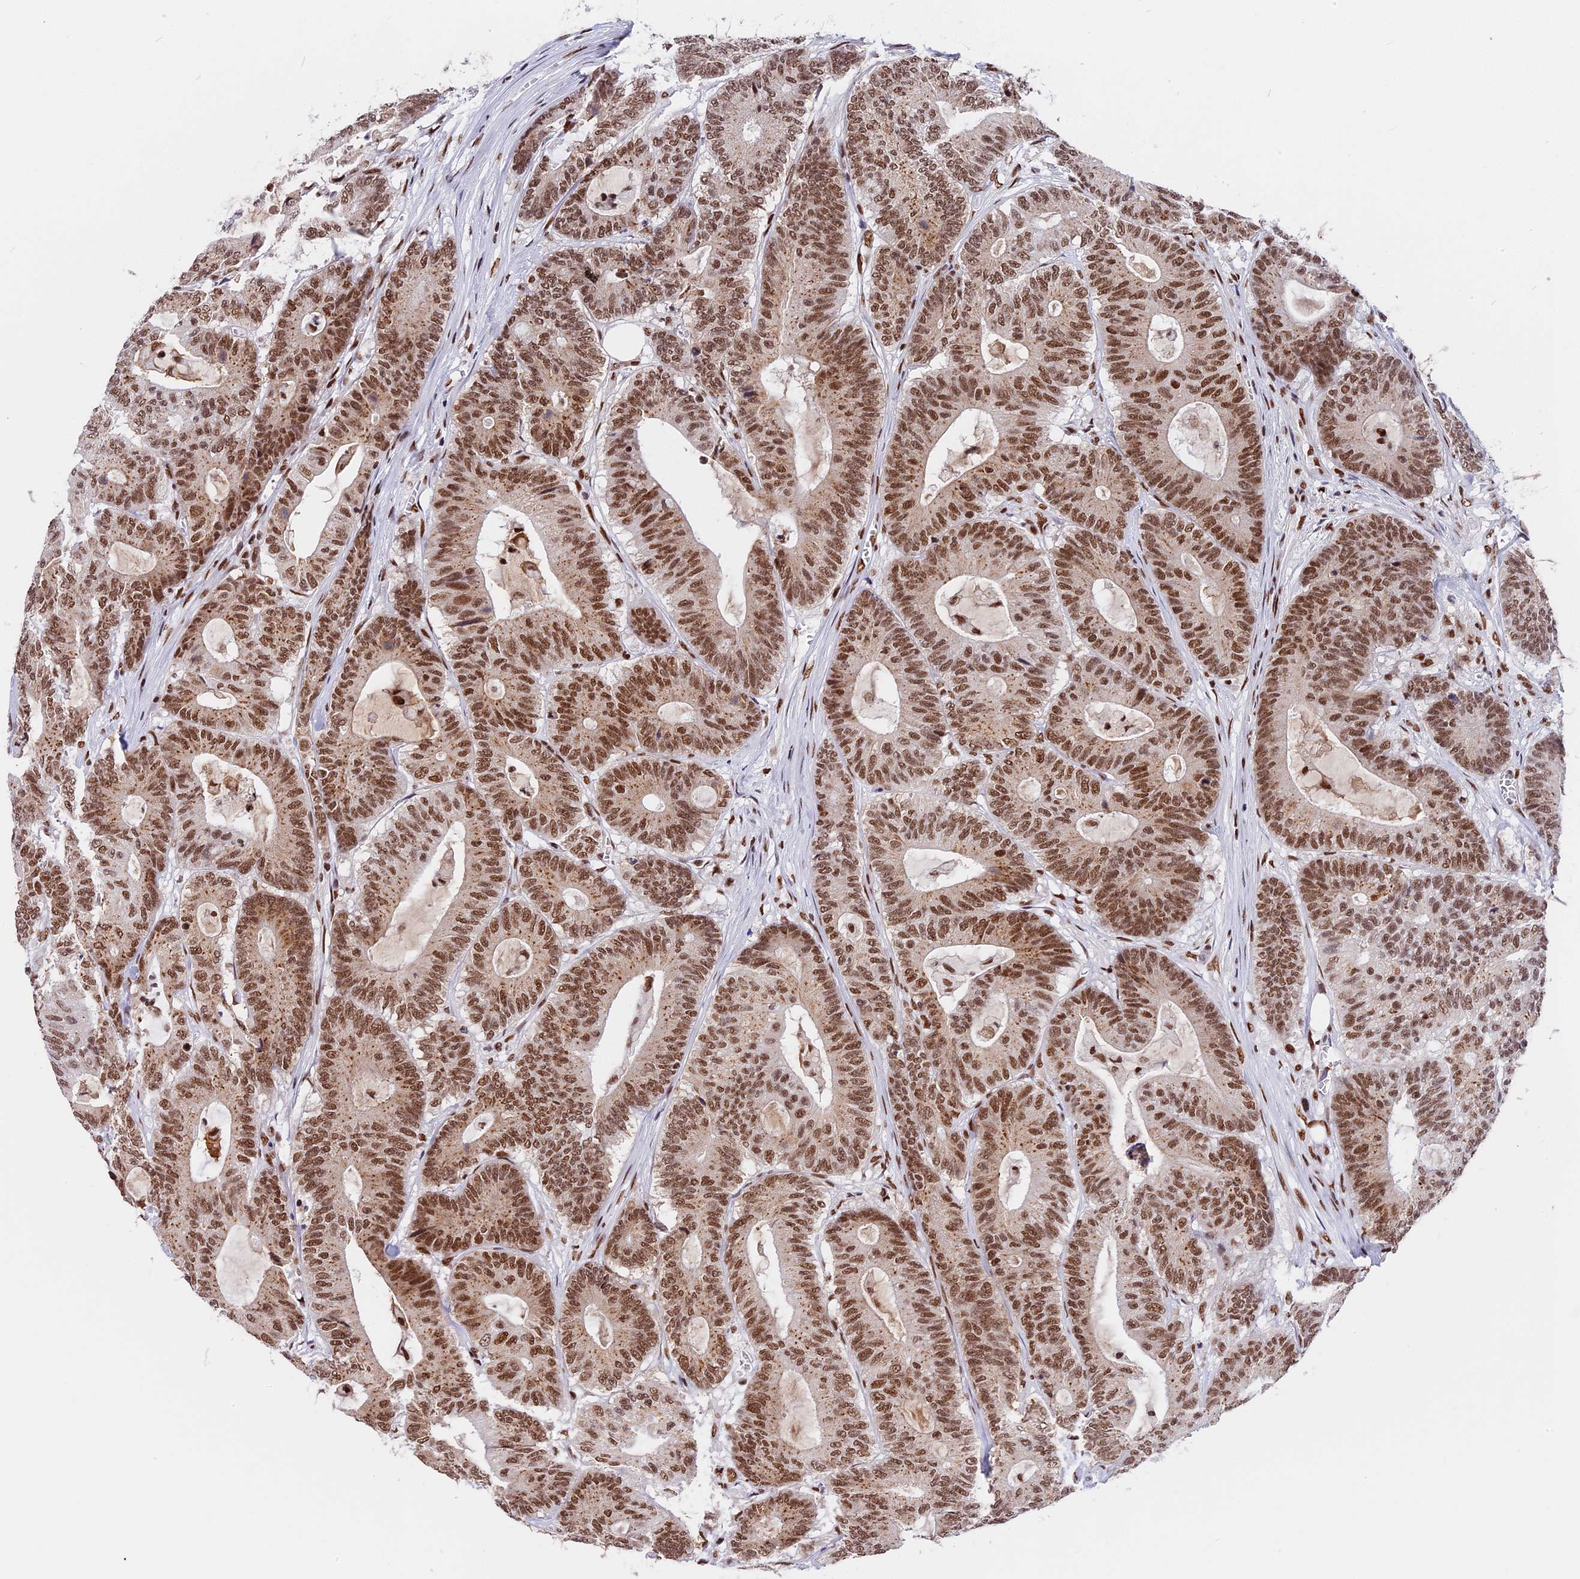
{"staining": {"intensity": "moderate", "quantity": ">75%", "location": "nuclear"}, "tissue": "colorectal cancer", "cell_type": "Tumor cells", "image_type": "cancer", "snomed": [{"axis": "morphology", "description": "Adenocarcinoma, NOS"}, {"axis": "topography", "description": "Colon"}], "caption": "Colorectal cancer stained for a protein (brown) shows moderate nuclear positive expression in about >75% of tumor cells.", "gene": "SBNO1", "patient": {"sex": "female", "age": 84}}